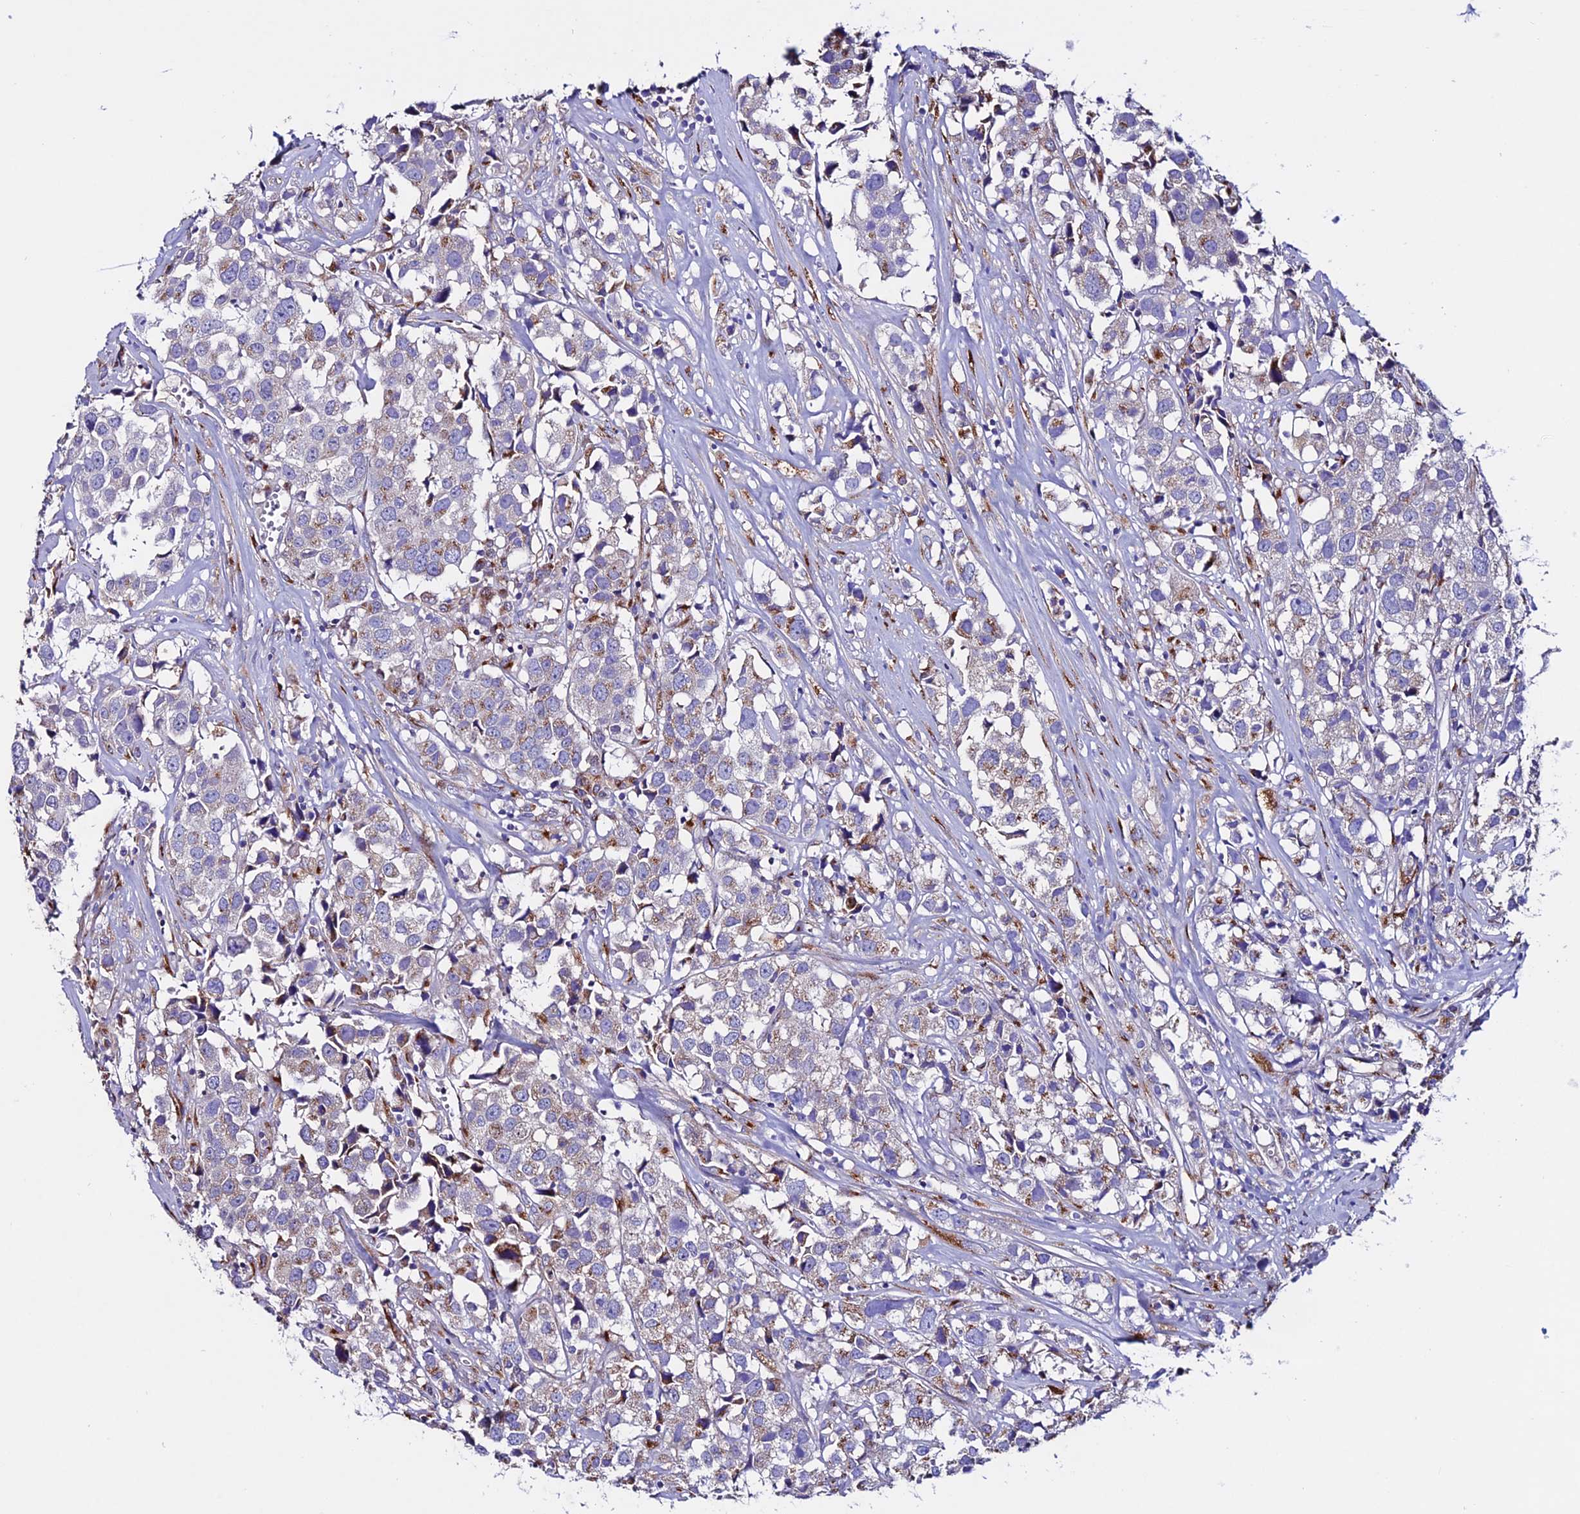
{"staining": {"intensity": "moderate", "quantity": "<25%", "location": "cytoplasmic/membranous"}, "tissue": "urothelial cancer", "cell_type": "Tumor cells", "image_type": "cancer", "snomed": [{"axis": "morphology", "description": "Urothelial carcinoma, High grade"}, {"axis": "topography", "description": "Urinary bladder"}], "caption": "A brown stain labels moderate cytoplasmic/membranous staining of a protein in urothelial cancer tumor cells.", "gene": "OR51Q1", "patient": {"sex": "female", "age": 75}}